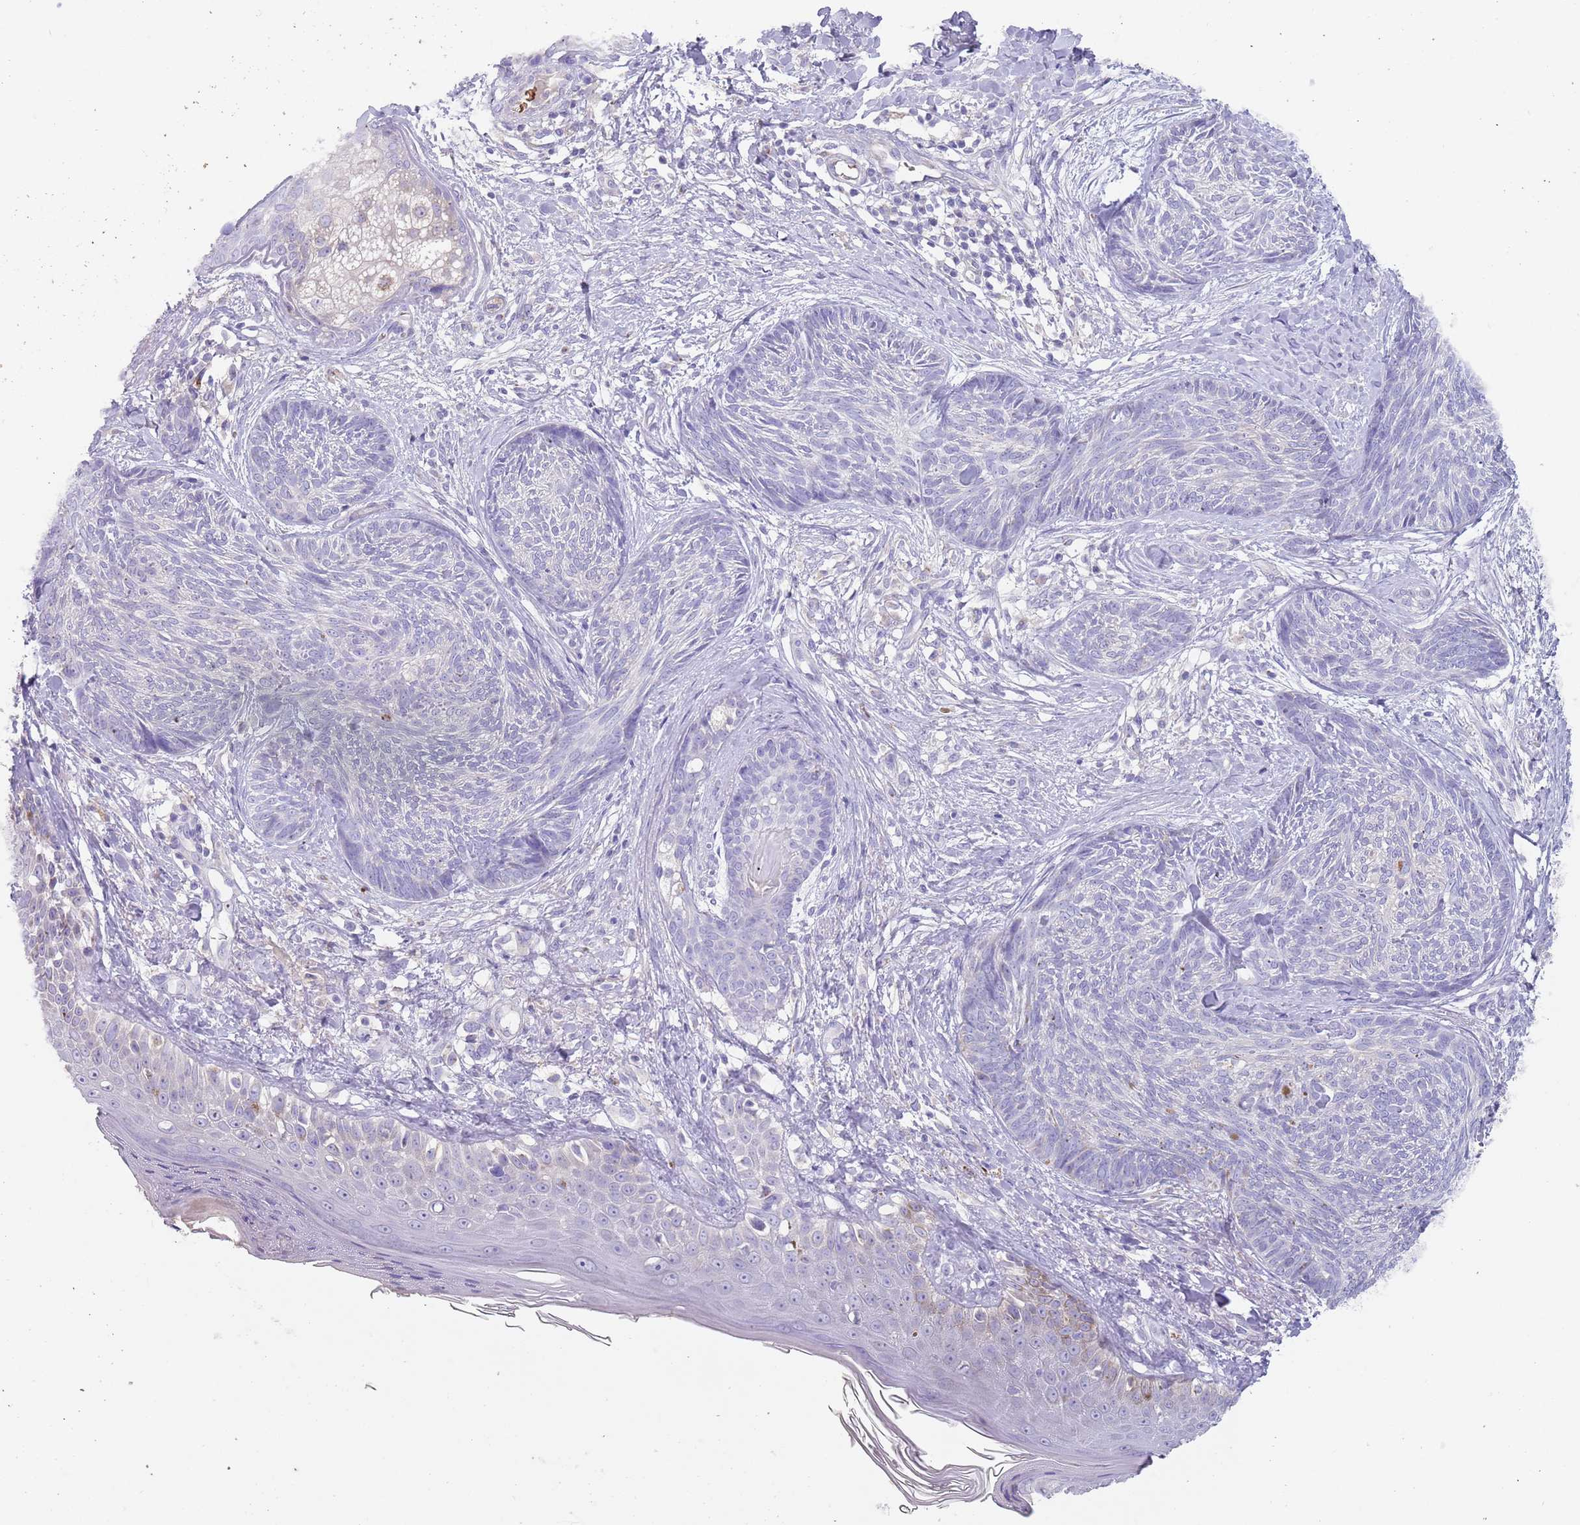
{"staining": {"intensity": "negative", "quantity": "none", "location": "none"}, "tissue": "skin cancer", "cell_type": "Tumor cells", "image_type": "cancer", "snomed": [{"axis": "morphology", "description": "Basal cell carcinoma"}, {"axis": "topography", "description": "Skin"}], "caption": "A histopathology image of skin cancer (basal cell carcinoma) stained for a protein demonstrates no brown staining in tumor cells. Nuclei are stained in blue.", "gene": "TMEM251", "patient": {"sex": "male", "age": 73}}